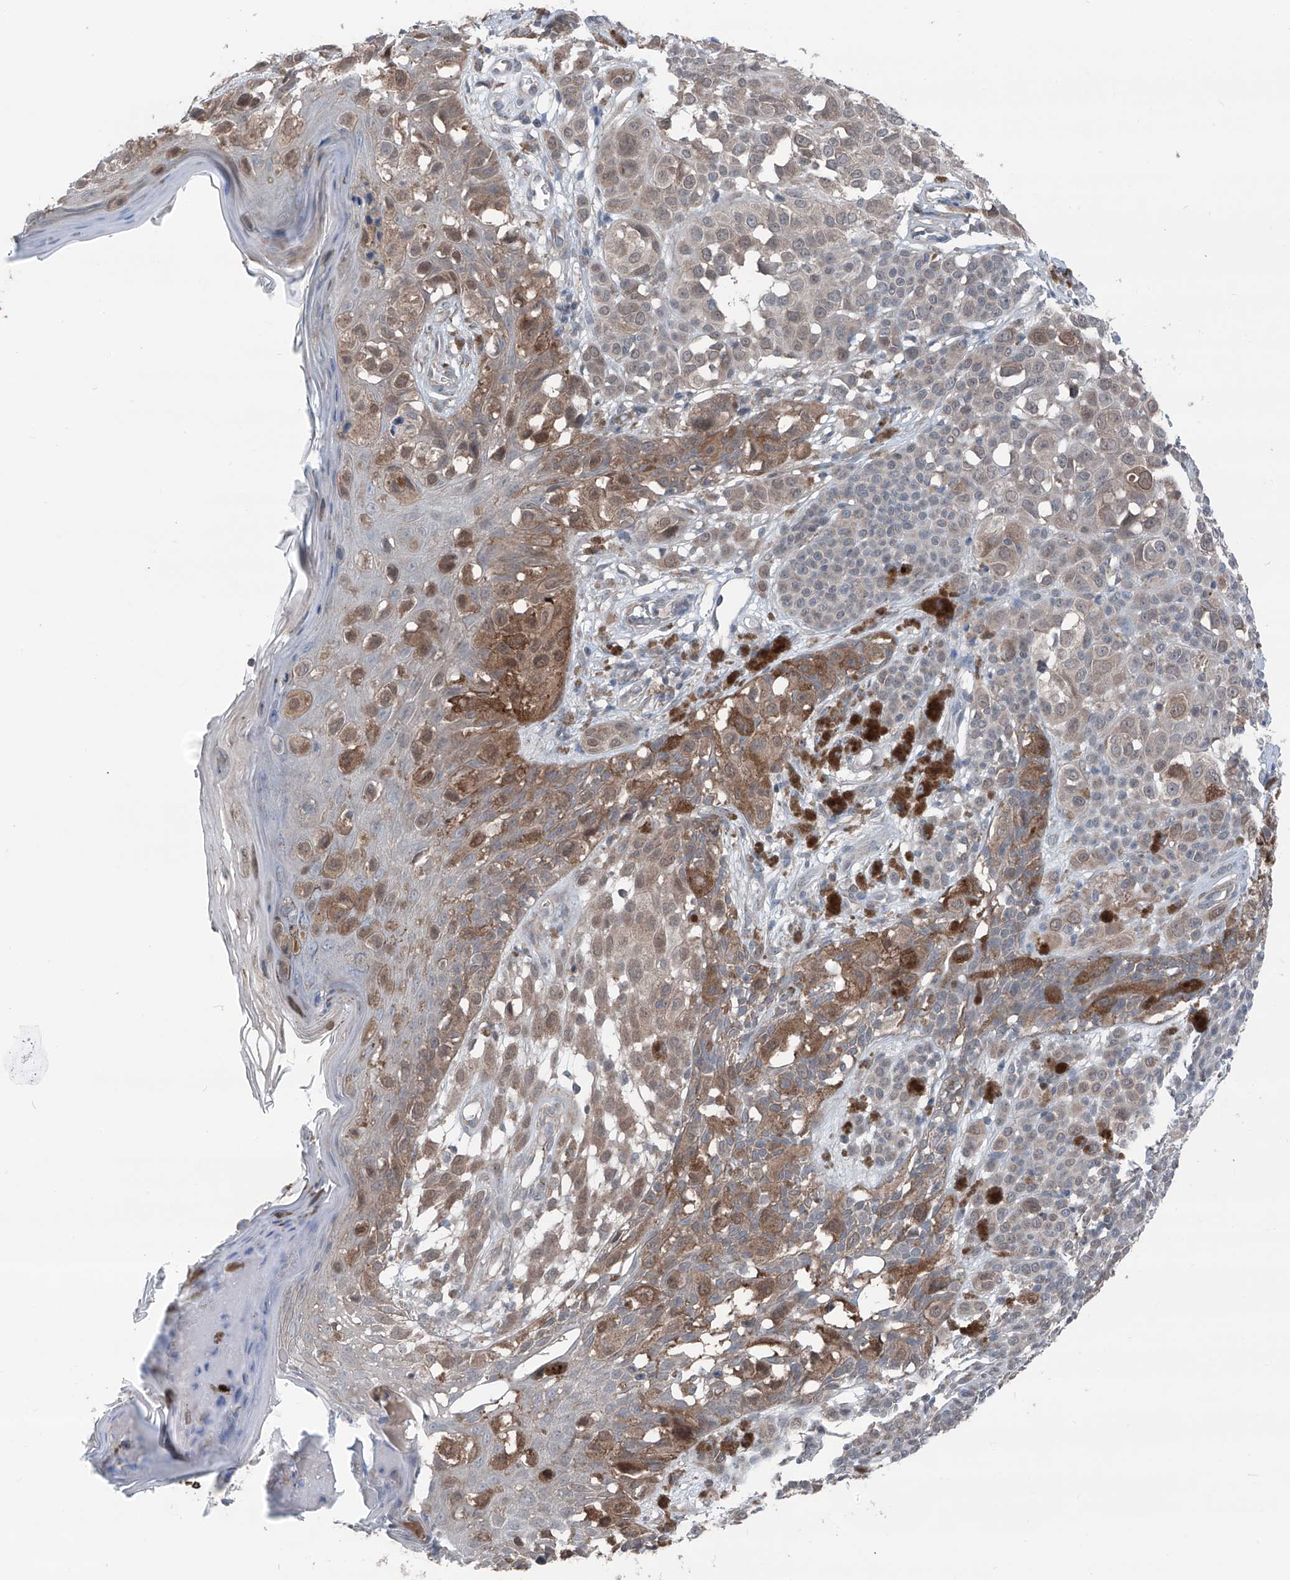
{"staining": {"intensity": "weak", "quantity": ">75%", "location": "cytoplasmic/membranous"}, "tissue": "melanoma", "cell_type": "Tumor cells", "image_type": "cancer", "snomed": [{"axis": "morphology", "description": "Malignant melanoma, NOS"}, {"axis": "topography", "description": "Skin of leg"}], "caption": "Immunohistochemistry (DAB) staining of melanoma shows weak cytoplasmic/membranous protein staining in about >75% of tumor cells.", "gene": "HSPB11", "patient": {"sex": "female", "age": 72}}